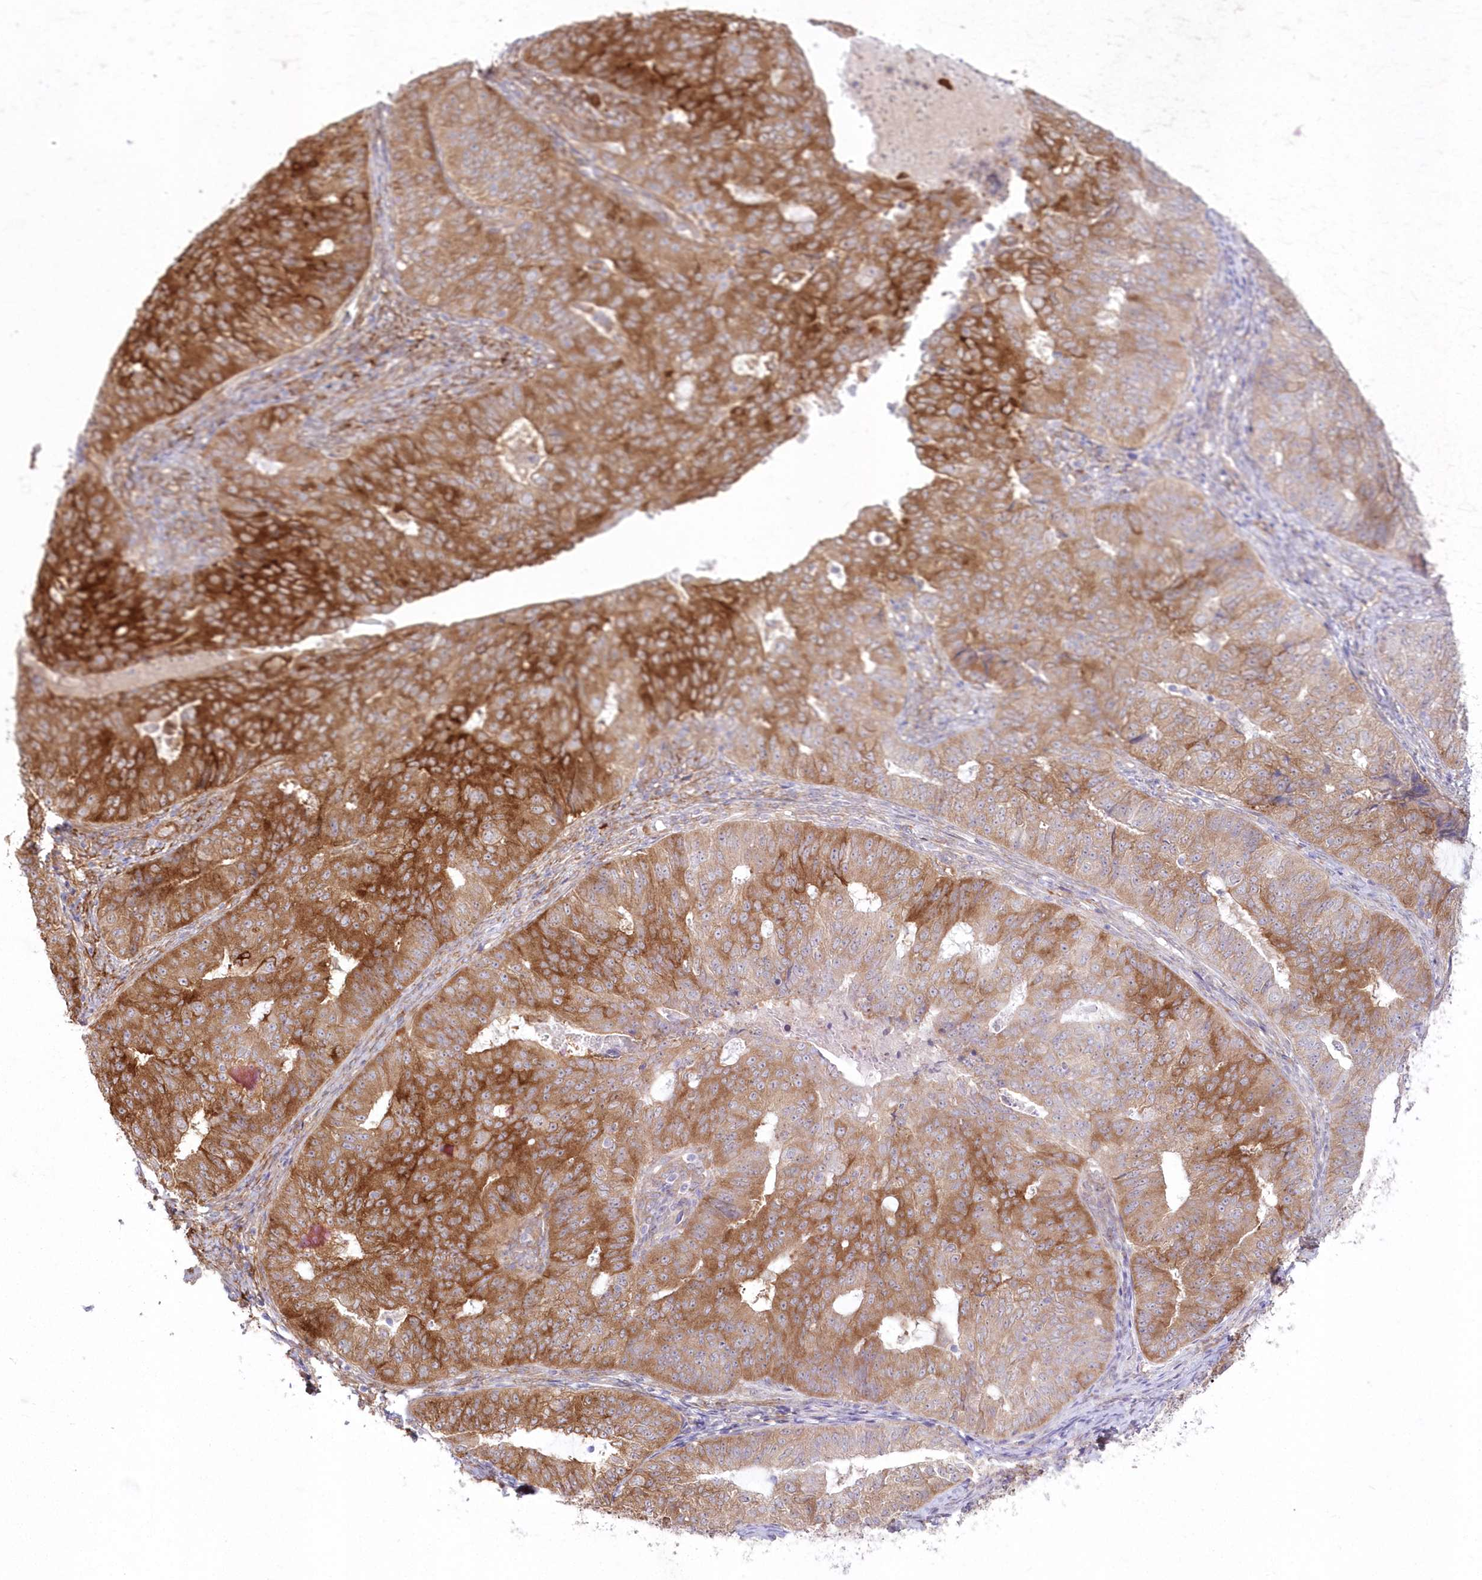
{"staining": {"intensity": "strong", "quantity": ">75%", "location": "cytoplasmic/membranous"}, "tissue": "endometrial cancer", "cell_type": "Tumor cells", "image_type": "cancer", "snomed": [{"axis": "morphology", "description": "Adenocarcinoma, NOS"}, {"axis": "topography", "description": "Endometrium"}], "caption": "Endometrial adenocarcinoma tissue displays strong cytoplasmic/membranous positivity in approximately >75% of tumor cells, visualized by immunohistochemistry.", "gene": "SH3PXD2B", "patient": {"sex": "female", "age": 32}}